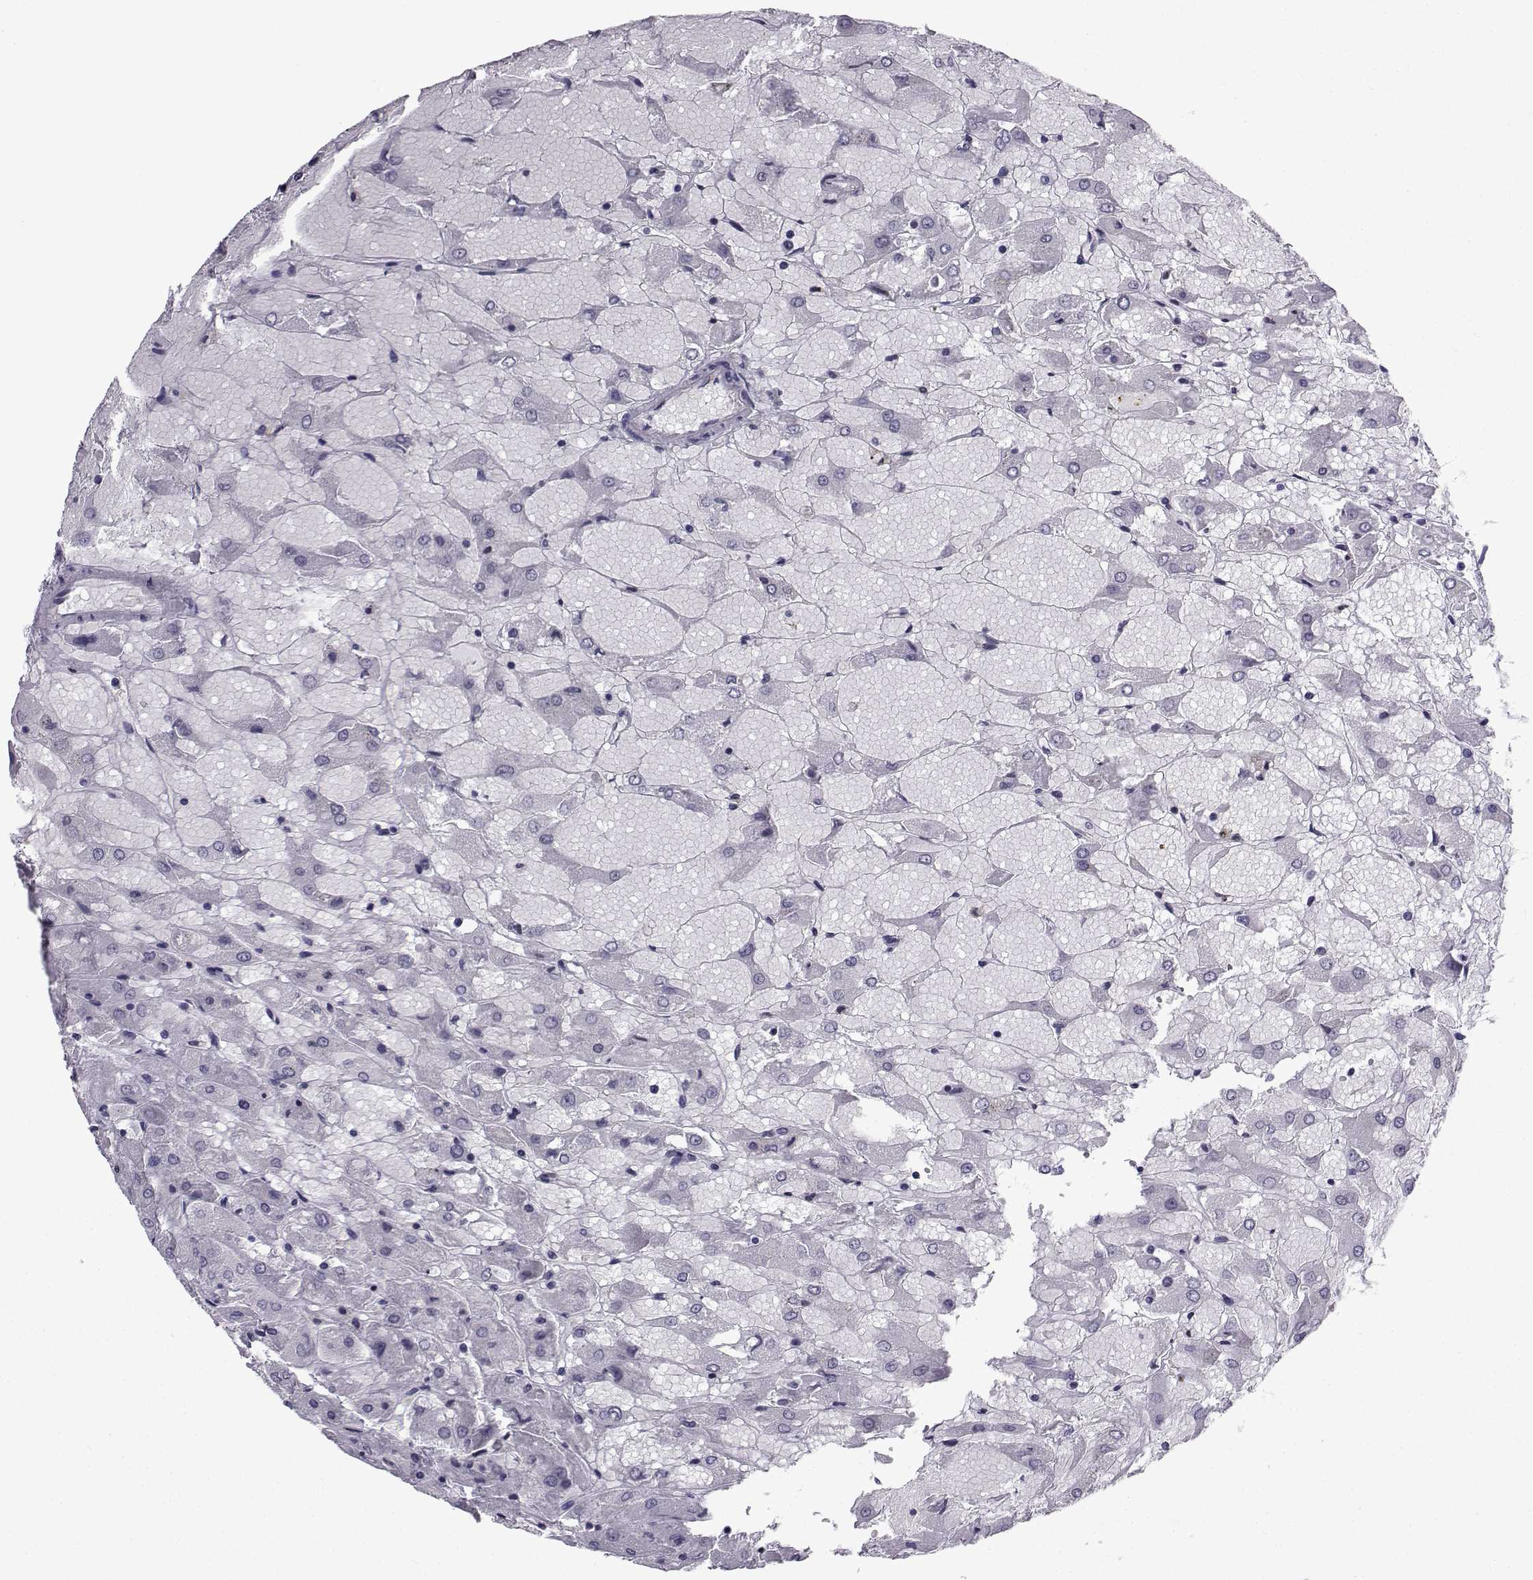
{"staining": {"intensity": "negative", "quantity": "none", "location": "none"}, "tissue": "renal cancer", "cell_type": "Tumor cells", "image_type": "cancer", "snomed": [{"axis": "morphology", "description": "Adenocarcinoma, NOS"}, {"axis": "topography", "description": "Kidney"}], "caption": "DAB immunohistochemical staining of human renal cancer displays no significant expression in tumor cells.", "gene": "SPANXD", "patient": {"sex": "male", "age": 72}}